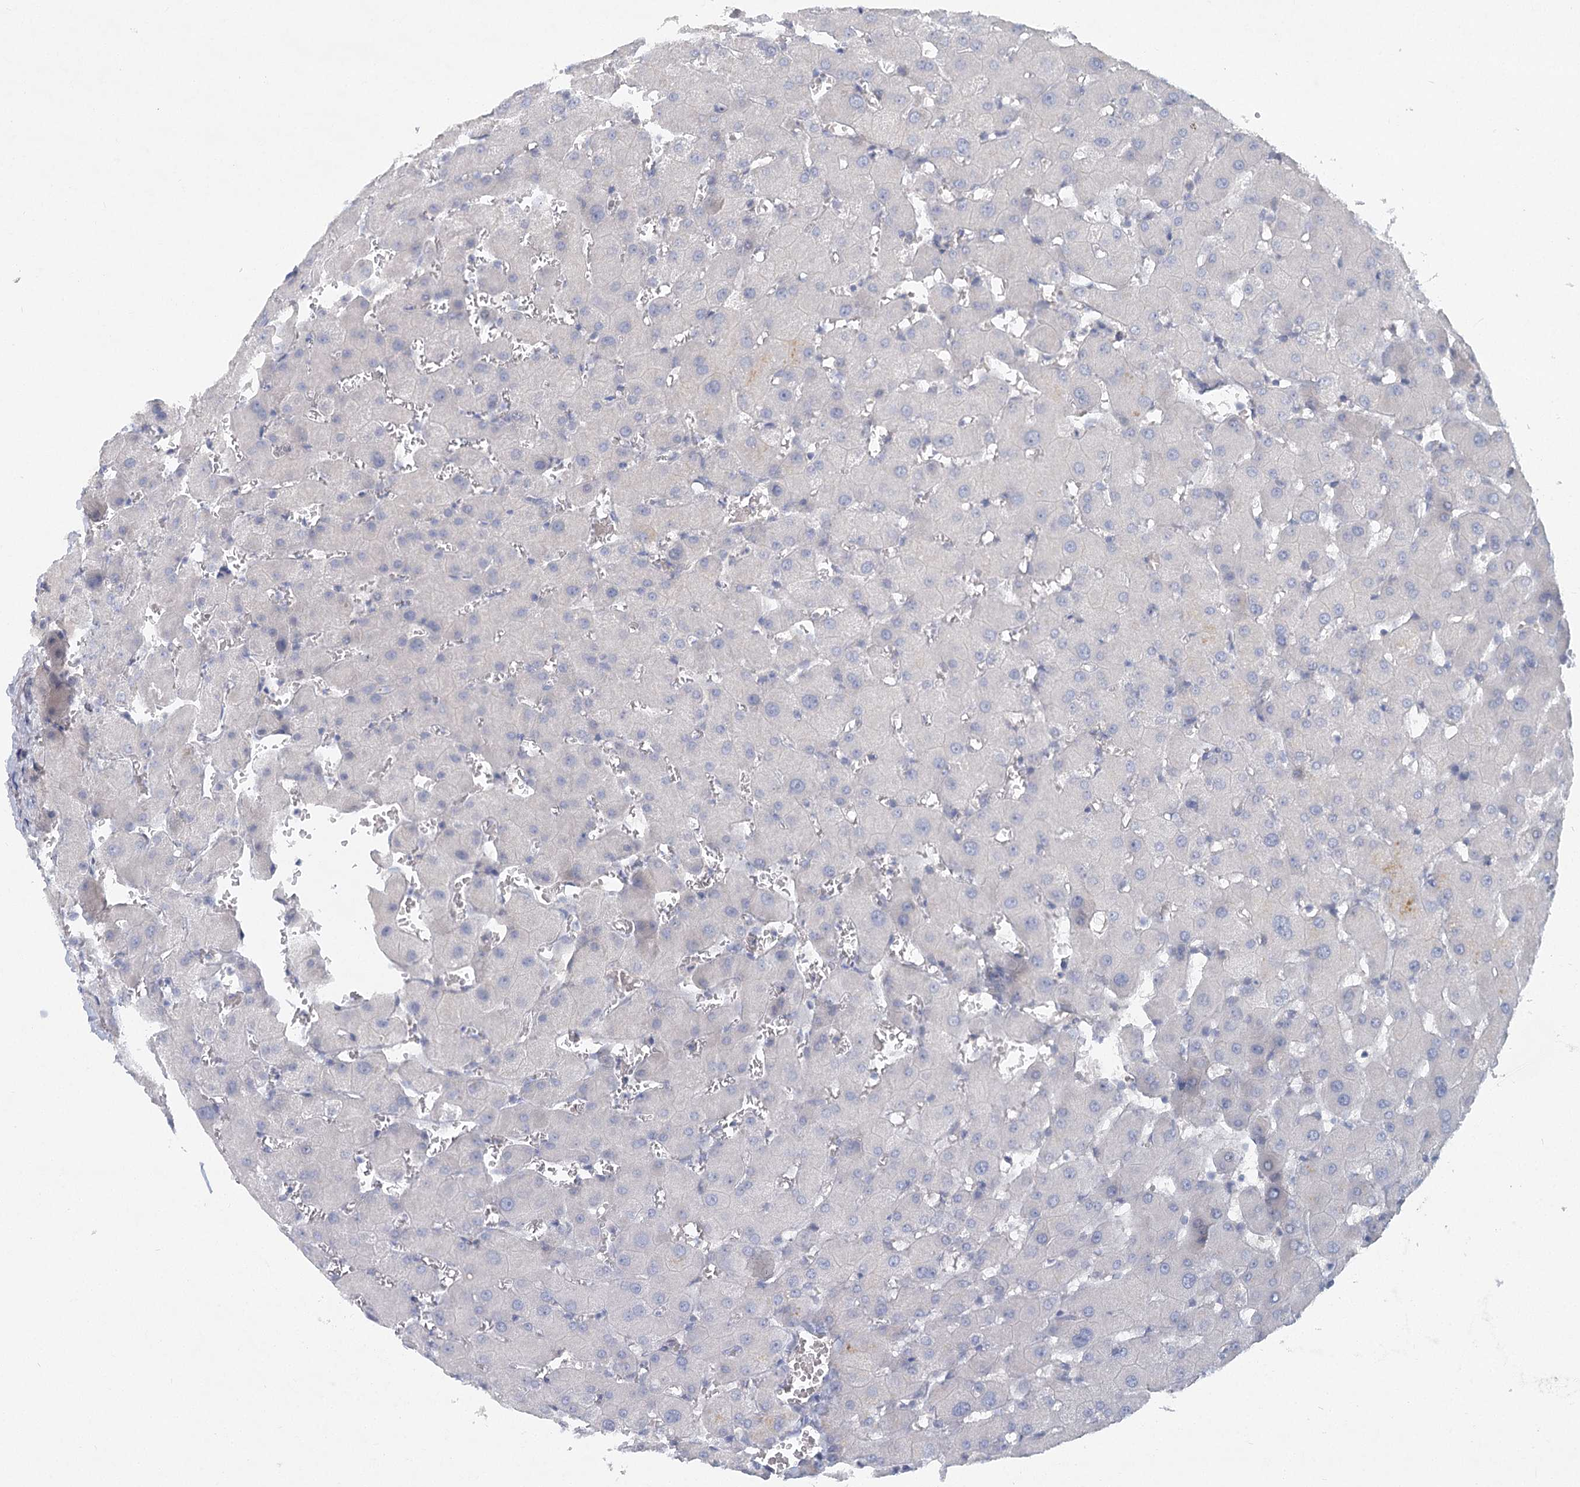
{"staining": {"intensity": "negative", "quantity": "none", "location": "none"}, "tissue": "liver", "cell_type": "Cholangiocytes", "image_type": "normal", "snomed": [{"axis": "morphology", "description": "Normal tissue, NOS"}, {"axis": "topography", "description": "Liver"}], "caption": "DAB immunohistochemical staining of normal human liver shows no significant expression in cholangiocytes. (DAB (3,3'-diaminobenzidine) immunohistochemistry with hematoxylin counter stain).", "gene": "DNMBP", "patient": {"sex": "female", "age": 63}}